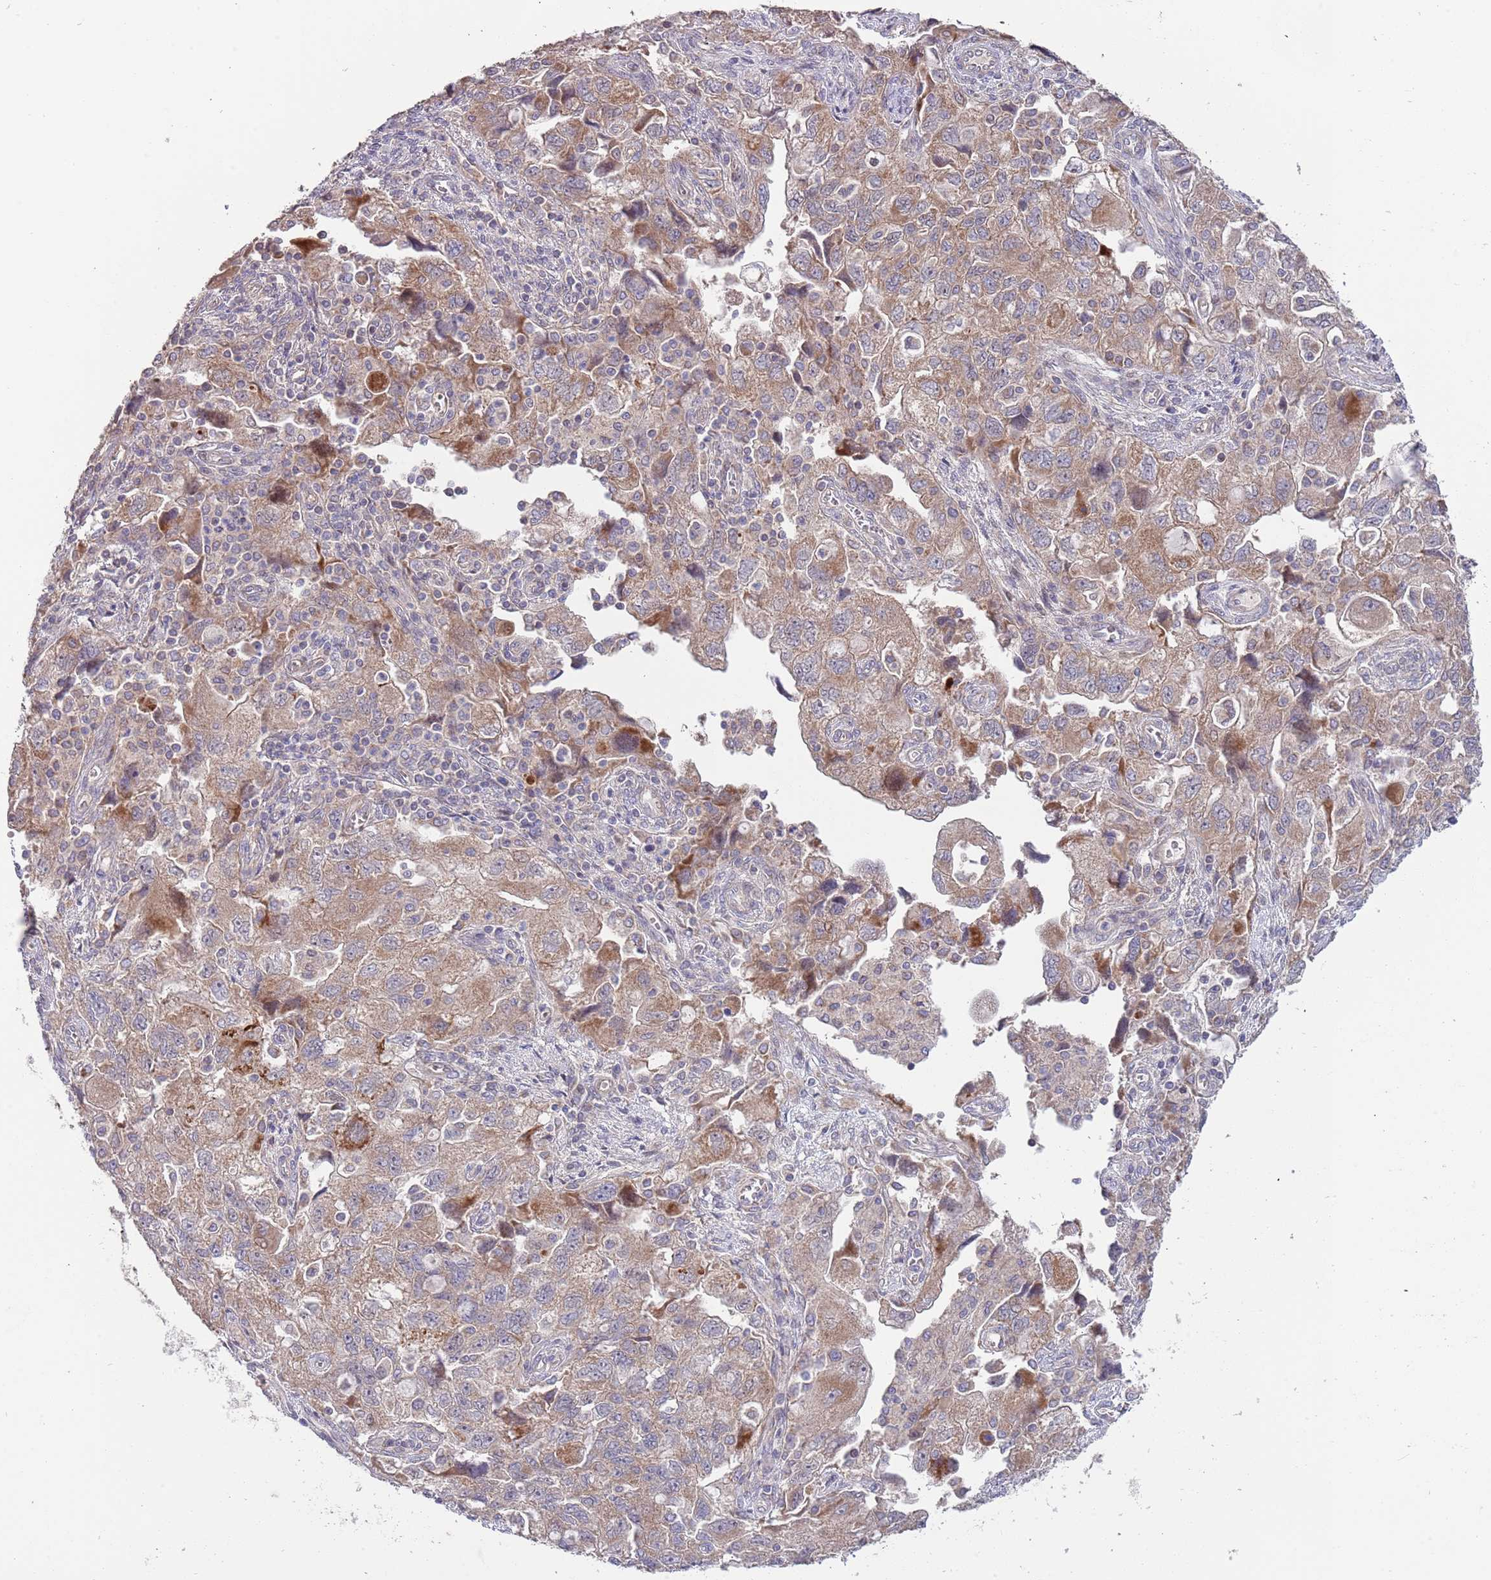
{"staining": {"intensity": "moderate", "quantity": ">75%", "location": "cytoplasmic/membranous"}, "tissue": "ovarian cancer", "cell_type": "Tumor cells", "image_type": "cancer", "snomed": [{"axis": "morphology", "description": "Carcinoma, NOS"}, {"axis": "morphology", "description": "Cystadenocarcinoma, serous, NOS"}, {"axis": "topography", "description": "Ovary"}], "caption": "This image displays immunohistochemistry staining of ovarian cancer, with medium moderate cytoplasmic/membranous staining in approximately >75% of tumor cells.", "gene": "ABCC10", "patient": {"sex": "female", "age": 69}}